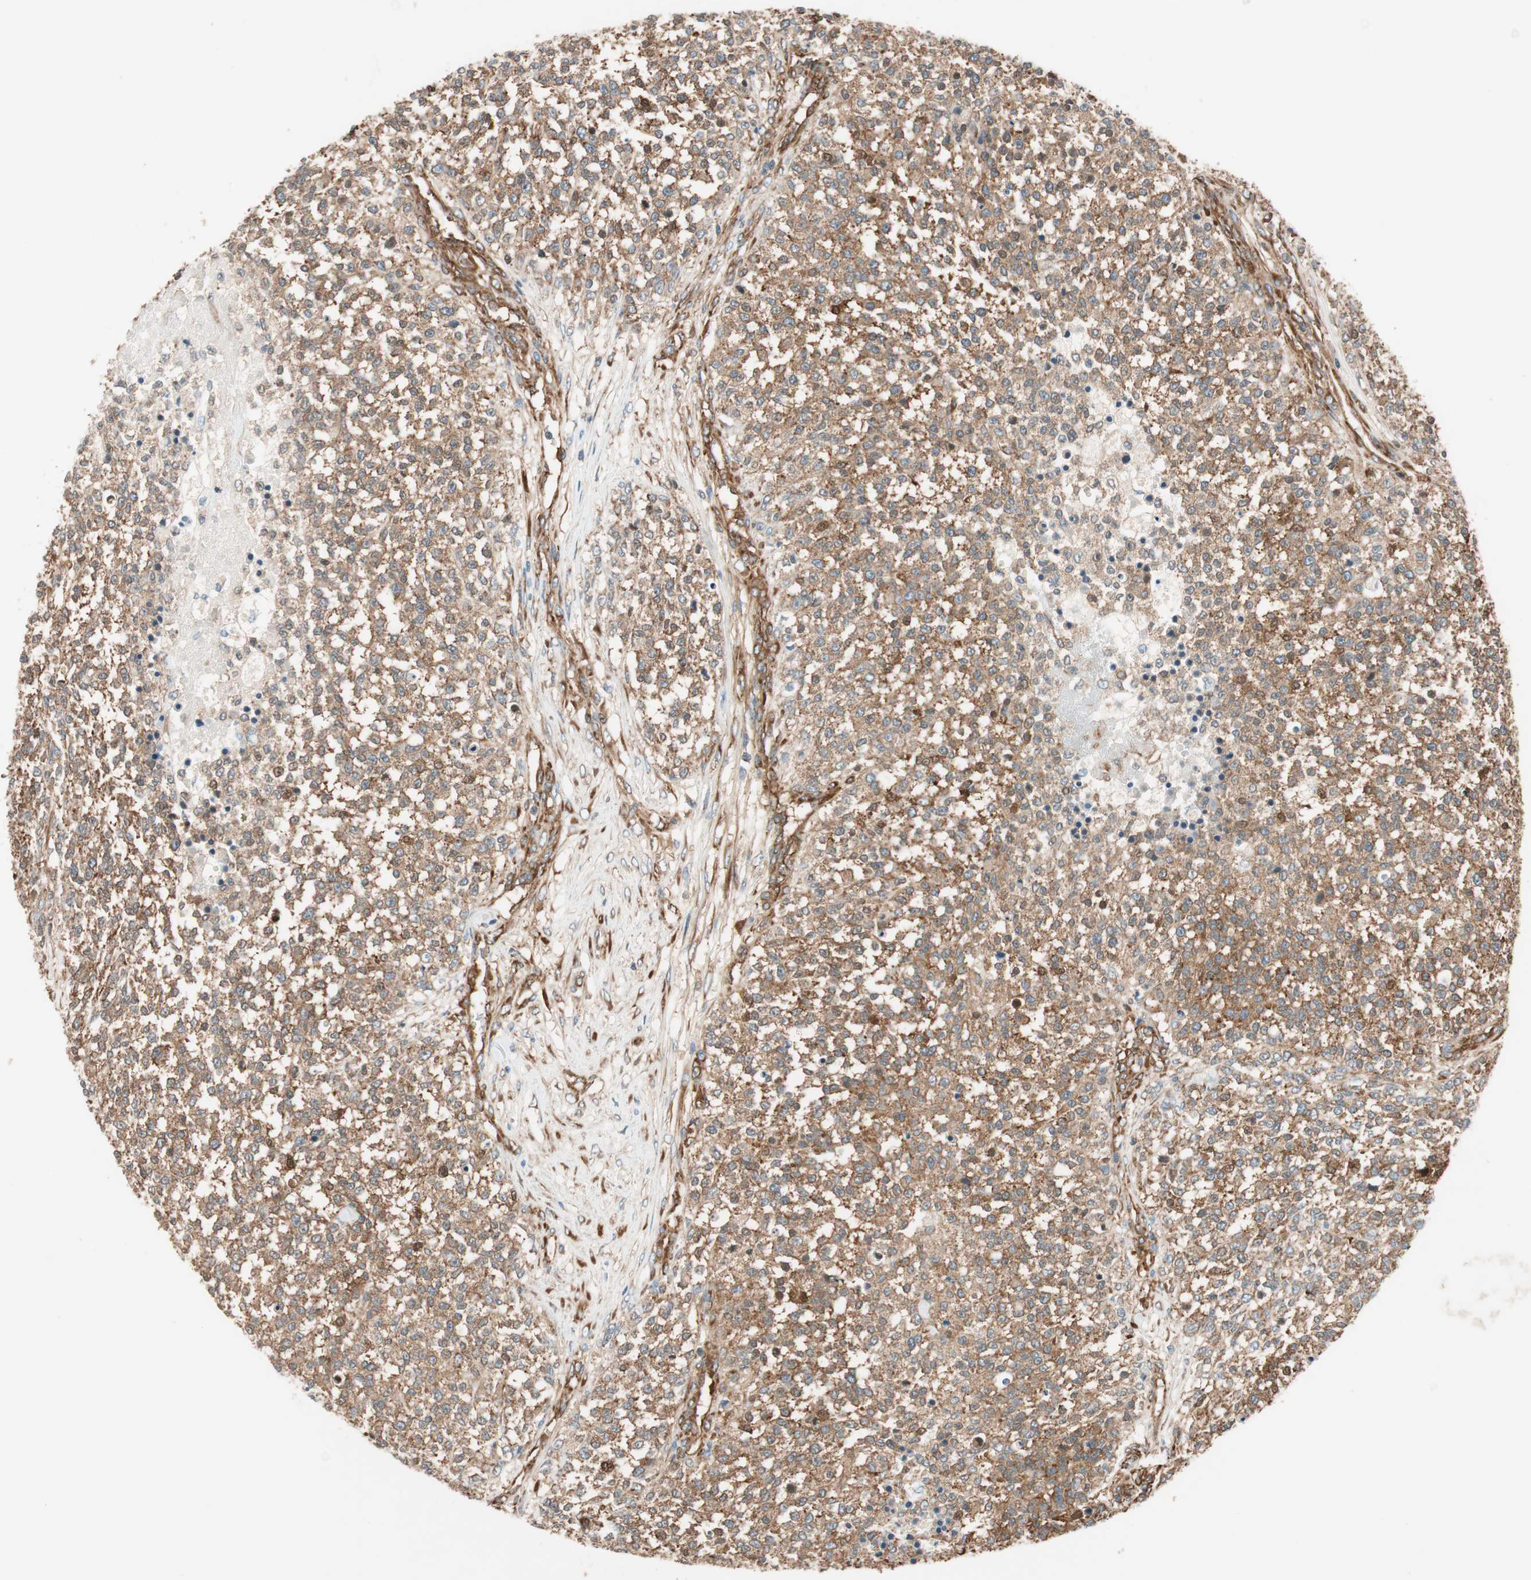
{"staining": {"intensity": "moderate", "quantity": ">75%", "location": "cytoplasmic/membranous"}, "tissue": "testis cancer", "cell_type": "Tumor cells", "image_type": "cancer", "snomed": [{"axis": "morphology", "description": "Seminoma, NOS"}, {"axis": "topography", "description": "Testis"}], "caption": "The micrograph exhibits staining of seminoma (testis), revealing moderate cytoplasmic/membranous protein staining (brown color) within tumor cells.", "gene": "WASL", "patient": {"sex": "male", "age": 59}}